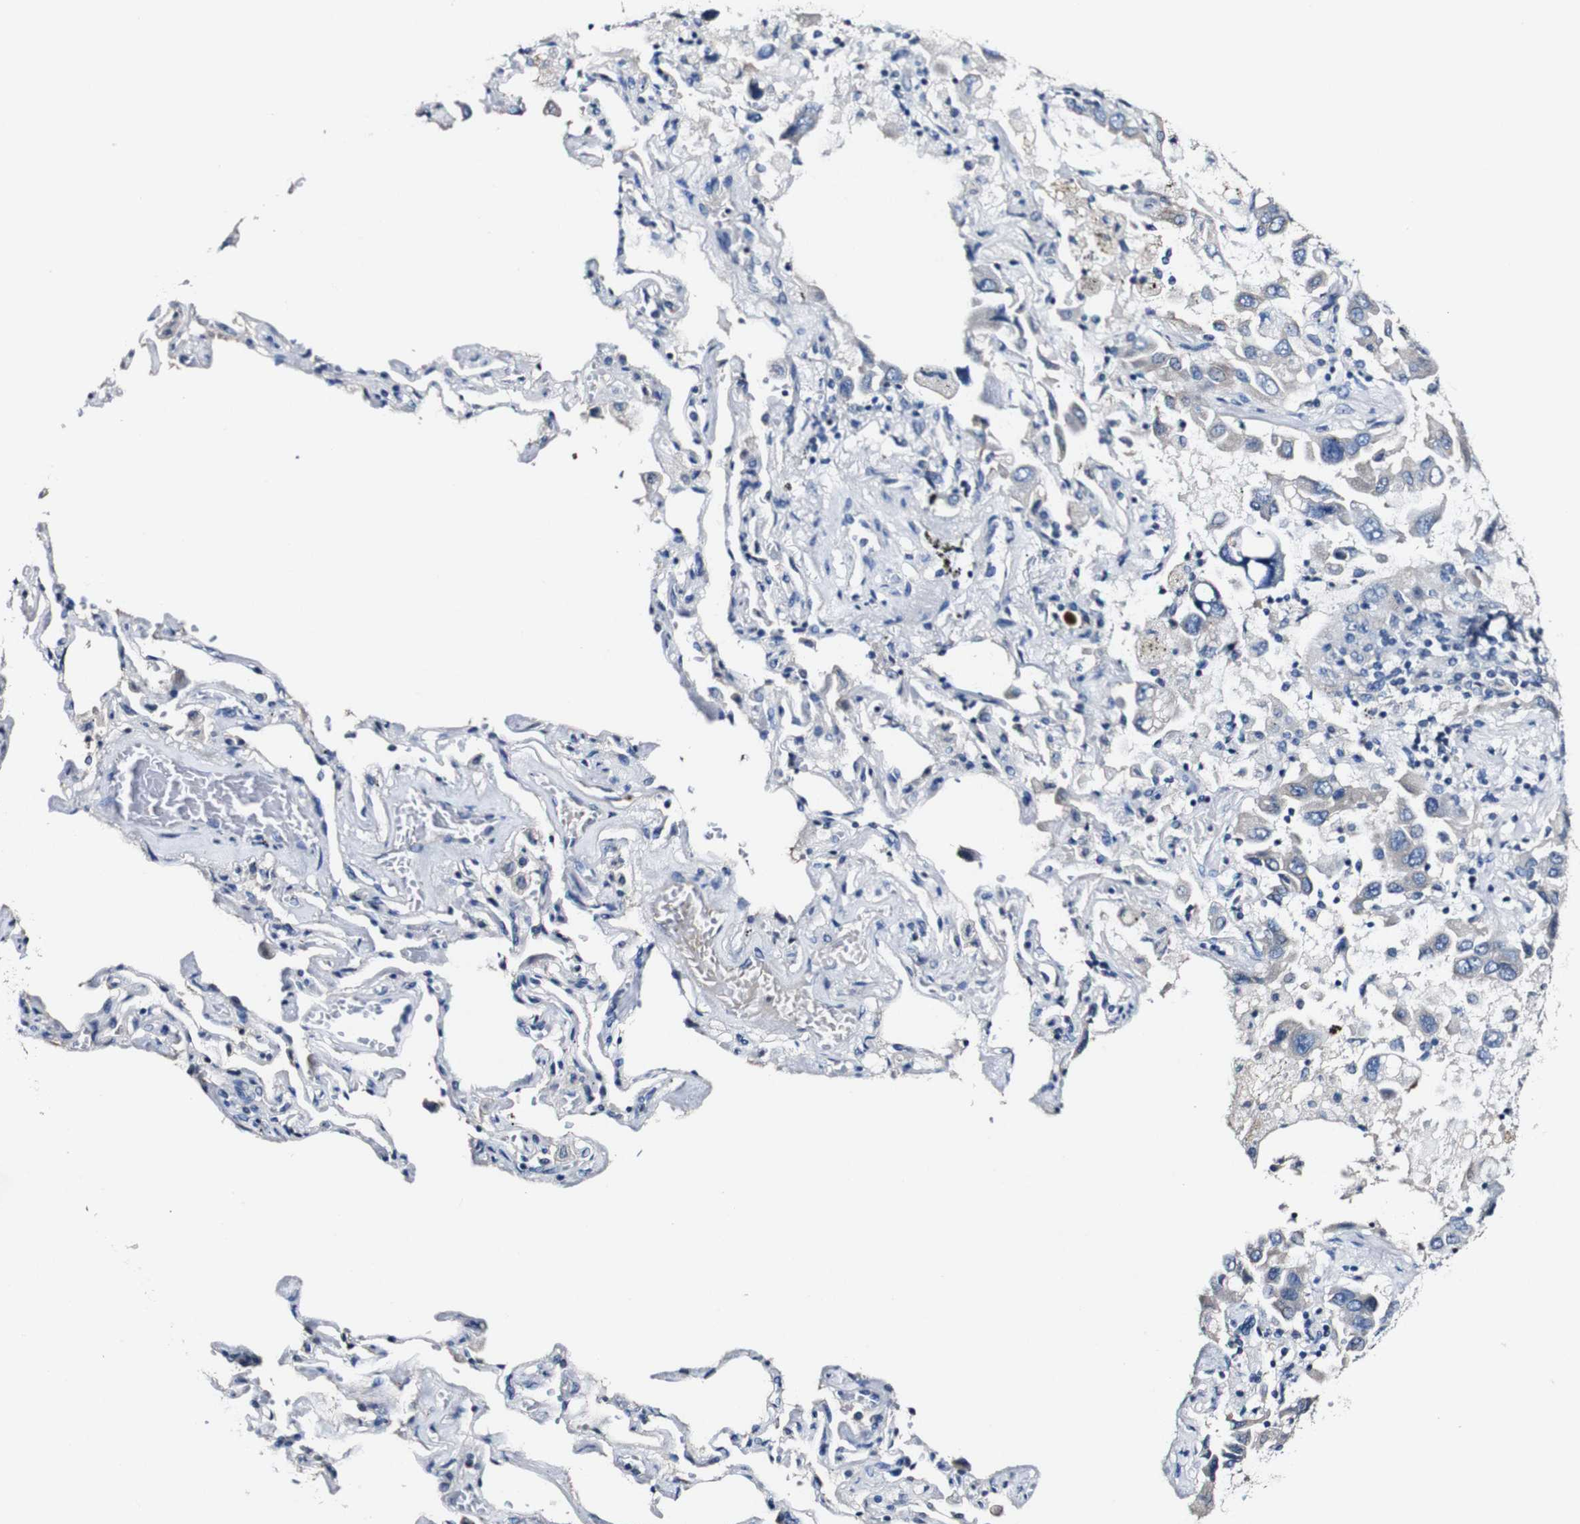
{"staining": {"intensity": "negative", "quantity": "none", "location": "none"}, "tissue": "lung cancer", "cell_type": "Tumor cells", "image_type": "cancer", "snomed": [{"axis": "morphology", "description": "Adenocarcinoma, NOS"}, {"axis": "topography", "description": "Lung"}], "caption": "This is an immunohistochemistry (IHC) micrograph of lung cancer. There is no positivity in tumor cells.", "gene": "GRAMD1A", "patient": {"sex": "male", "age": 64}}